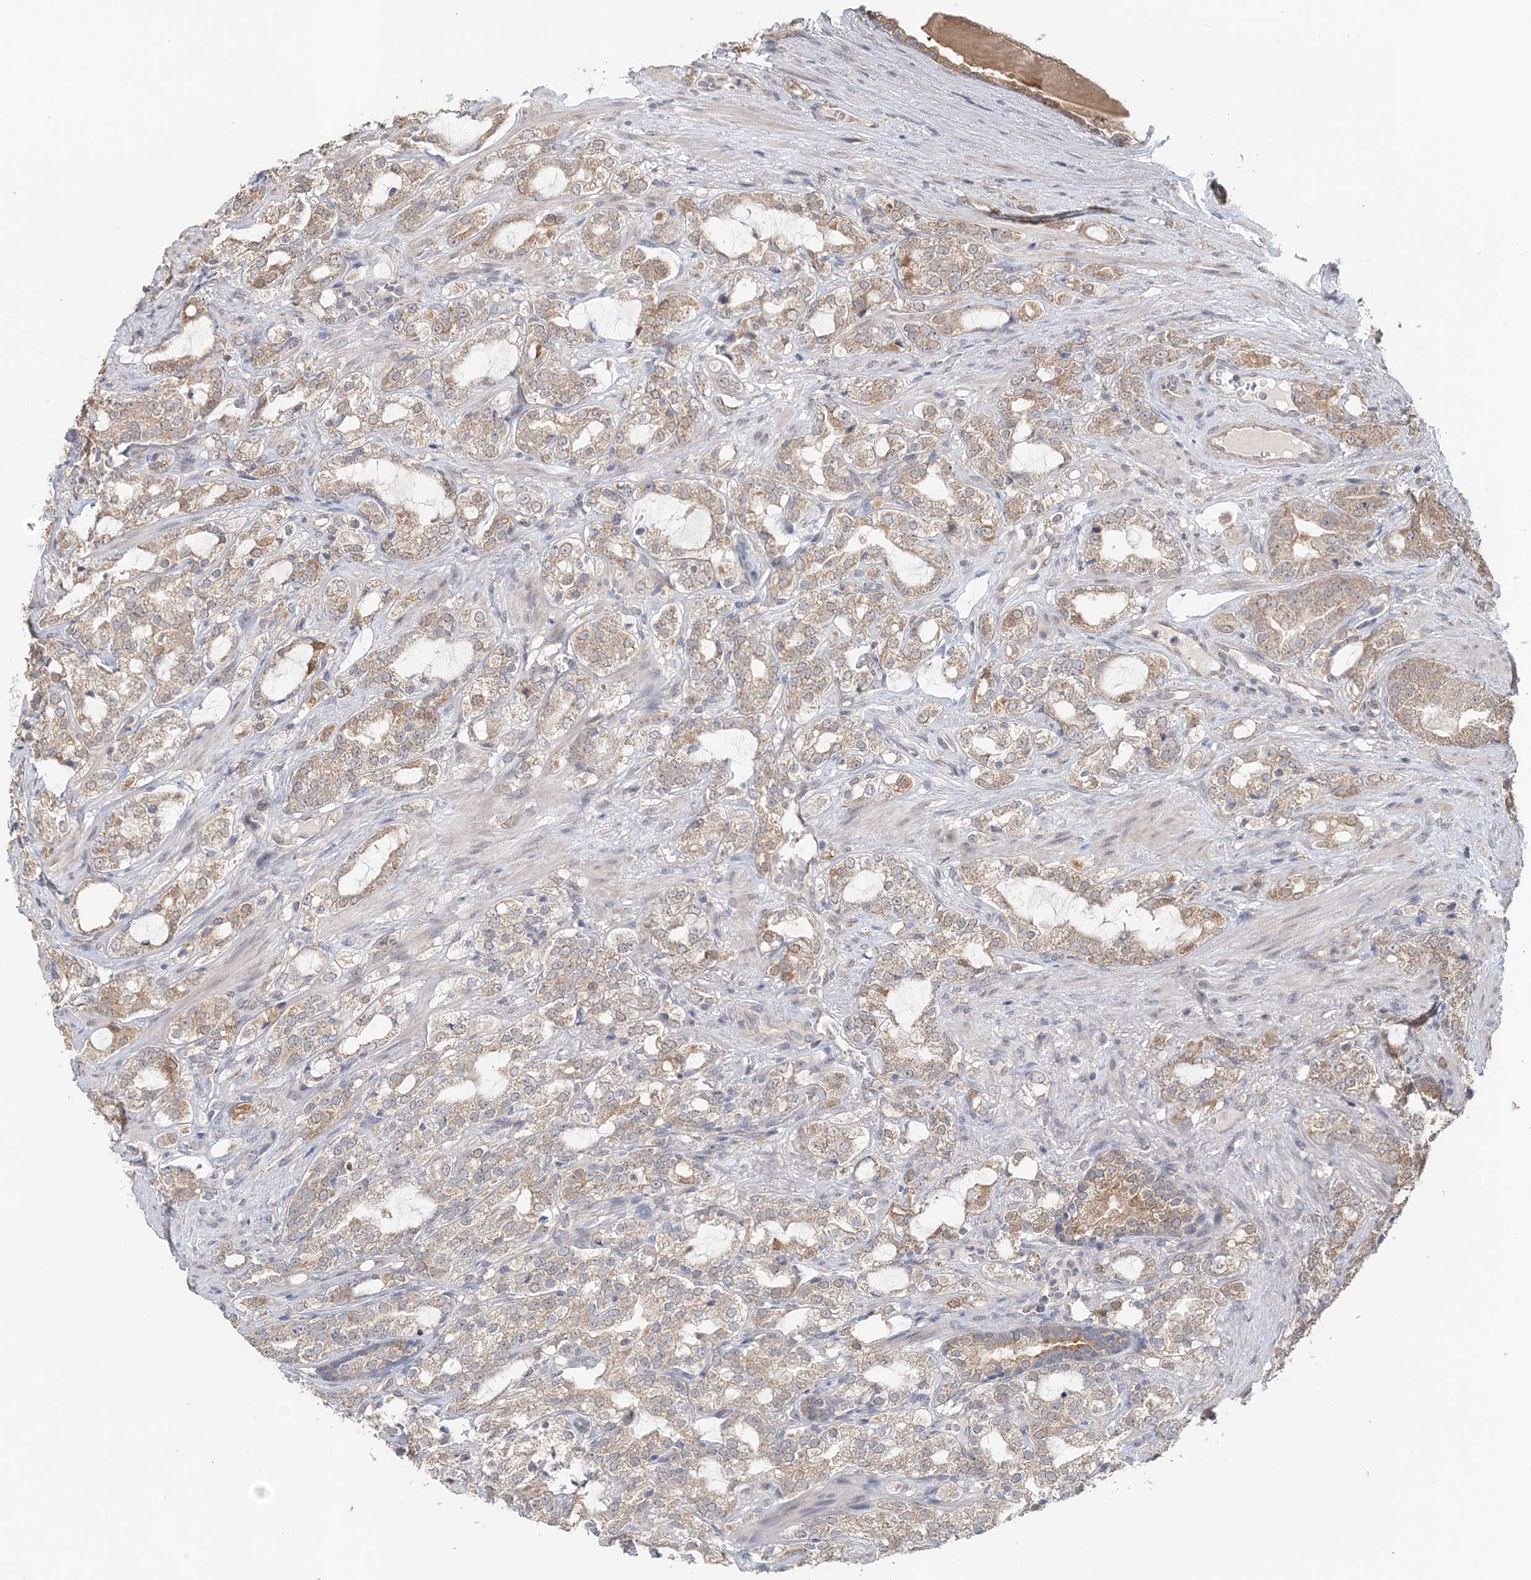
{"staining": {"intensity": "weak", "quantity": ">75%", "location": "cytoplasmic/membranous"}, "tissue": "prostate cancer", "cell_type": "Tumor cells", "image_type": "cancer", "snomed": [{"axis": "morphology", "description": "Adenocarcinoma, High grade"}, {"axis": "topography", "description": "Prostate"}], "caption": "A brown stain highlights weak cytoplasmic/membranous expression of a protein in adenocarcinoma (high-grade) (prostate) tumor cells. The staining was performed using DAB, with brown indicating positive protein expression. Nuclei are stained blue with hematoxylin.", "gene": "FBXO38", "patient": {"sex": "male", "age": 64}}